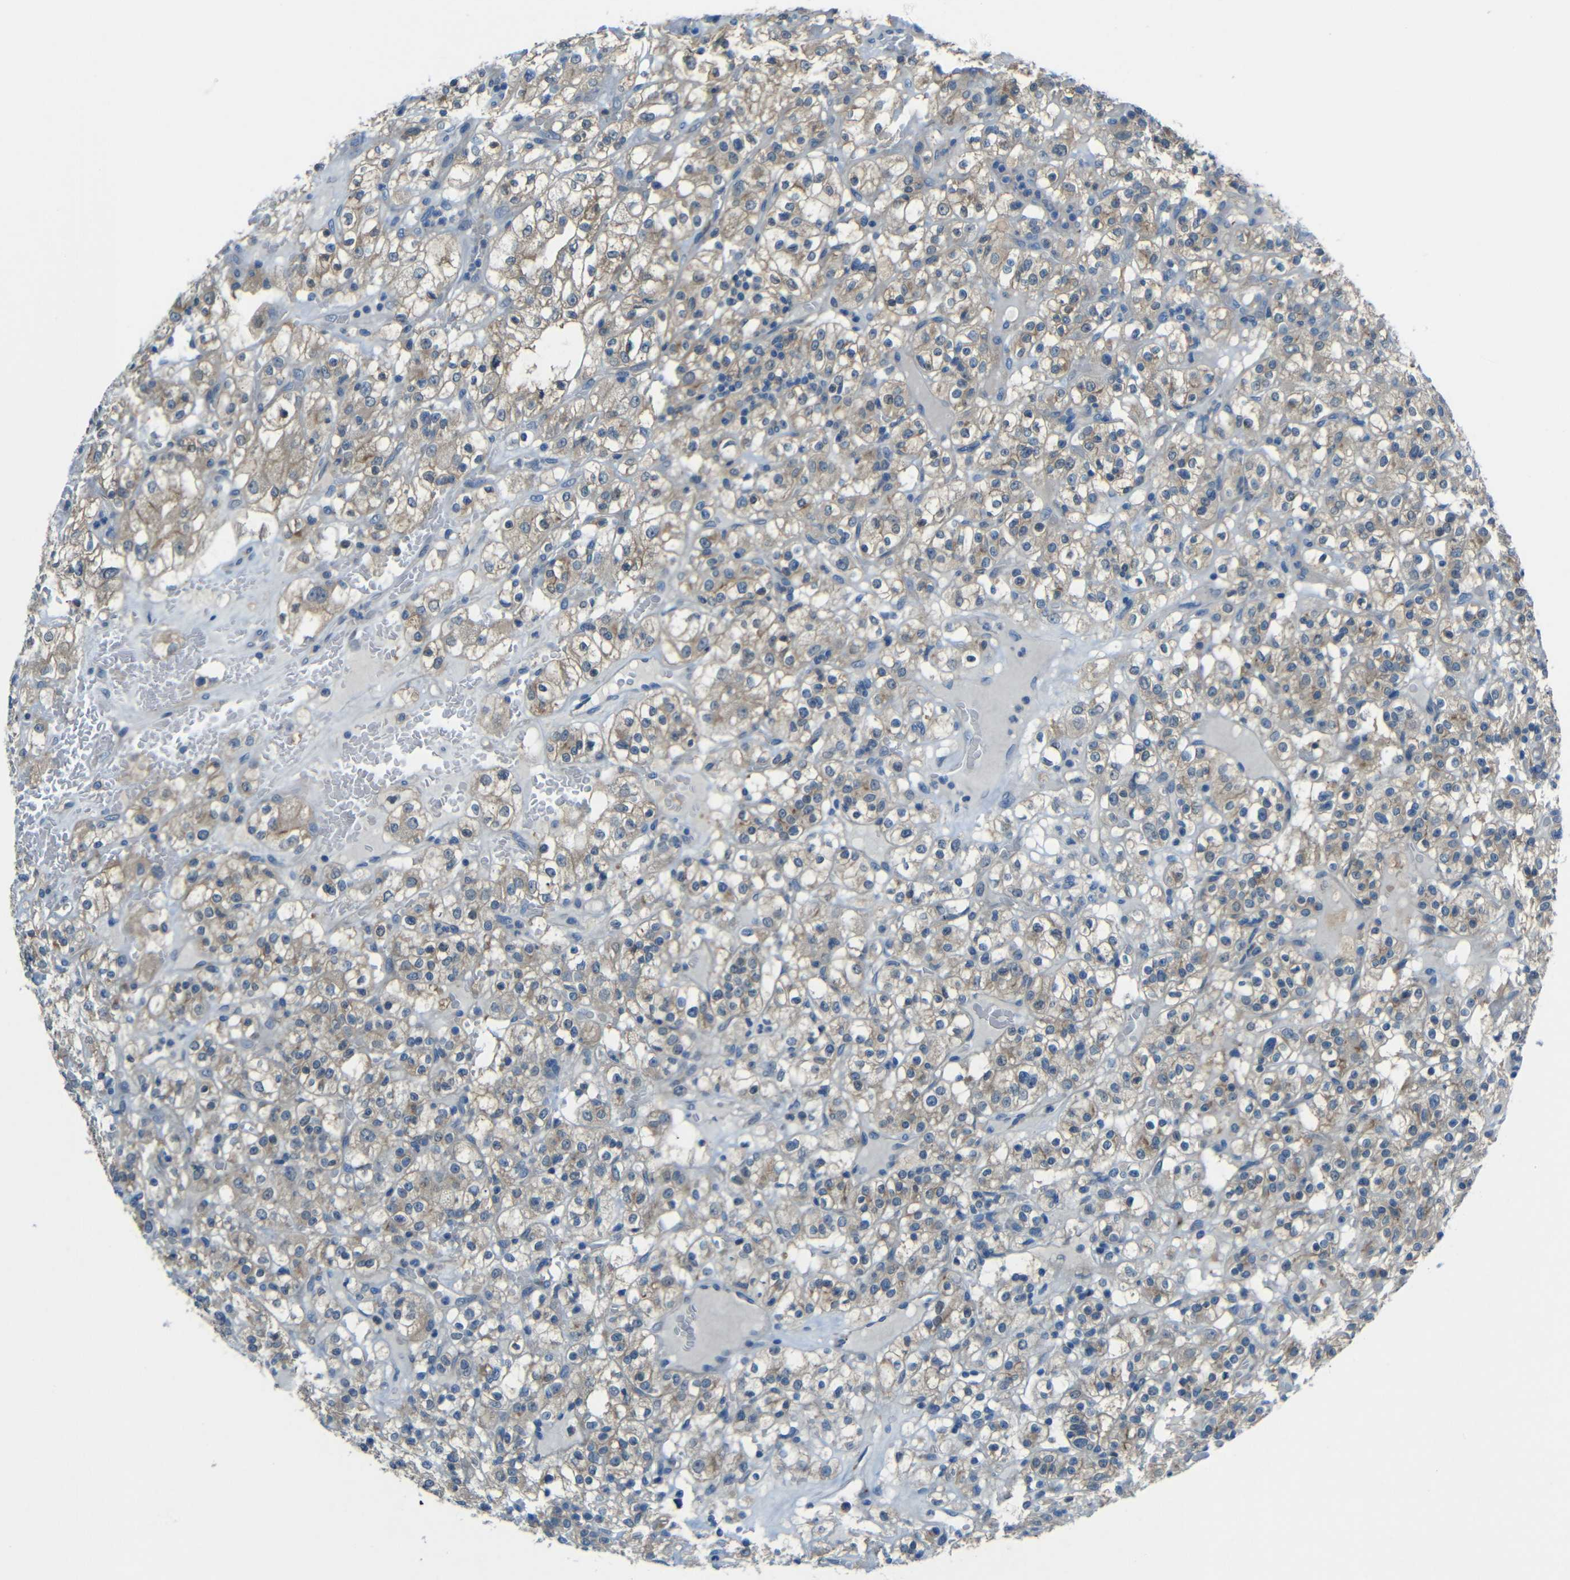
{"staining": {"intensity": "weak", "quantity": ">75%", "location": "cytoplasmic/membranous"}, "tissue": "renal cancer", "cell_type": "Tumor cells", "image_type": "cancer", "snomed": [{"axis": "morphology", "description": "Normal tissue, NOS"}, {"axis": "morphology", "description": "Adenocarcinoma, NOS"}, {"axis": "topography", "description": "Kidney"}], "caption": "High-power microscopy captured an immunohistochemistry (IHC) photomicrograph of renal cancer (adenocarcinoma), revealing weak cytoplasmic/membranous expression in approximately >75% of tumor cells.", "gene": "CYP26B1", "patient": {"sex": "female", "age": 72}}